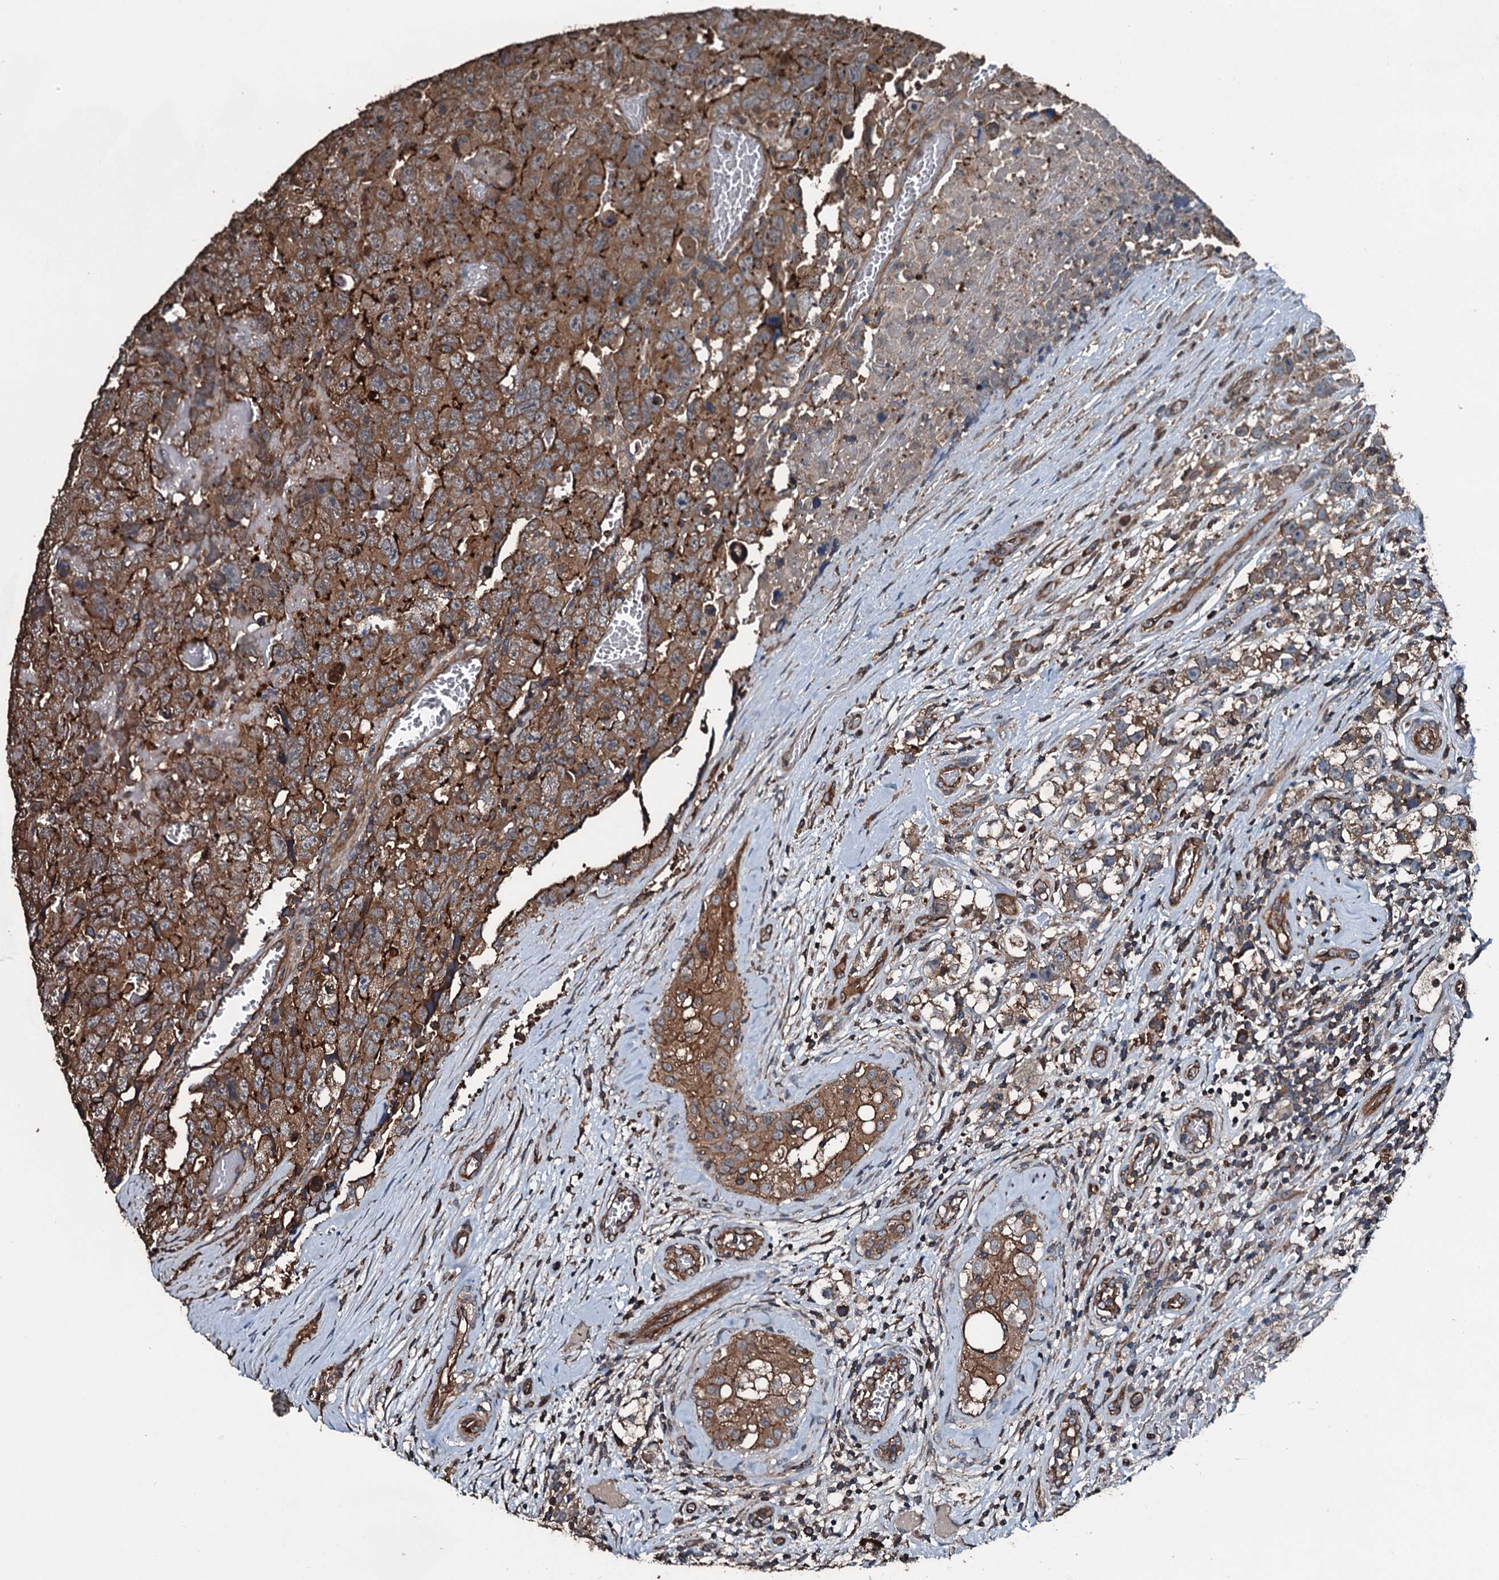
{"staining": {"intensity": "moderate", "quantity": "25%-75%", "location": "cytoplasmic/membranous"}, "tissue": "testis cancer", "cell_type": "Tumor cells", "image_type": "cancer", "snomed": [{"axis": "morphology", "description": "Carcinoma, Embryonal, NOS"}, {"axis": "topography", "description": "Testis"}], "caption": "This is an image of immunohistochemistry (IHC) staining of testis cancer (embryonal carcinoma), which shows moderate positivity in the cytoplasmic/membranous of tumor cells.", "gene": "SLC25A38", "patient": {"sex": "male", "age": 45}}